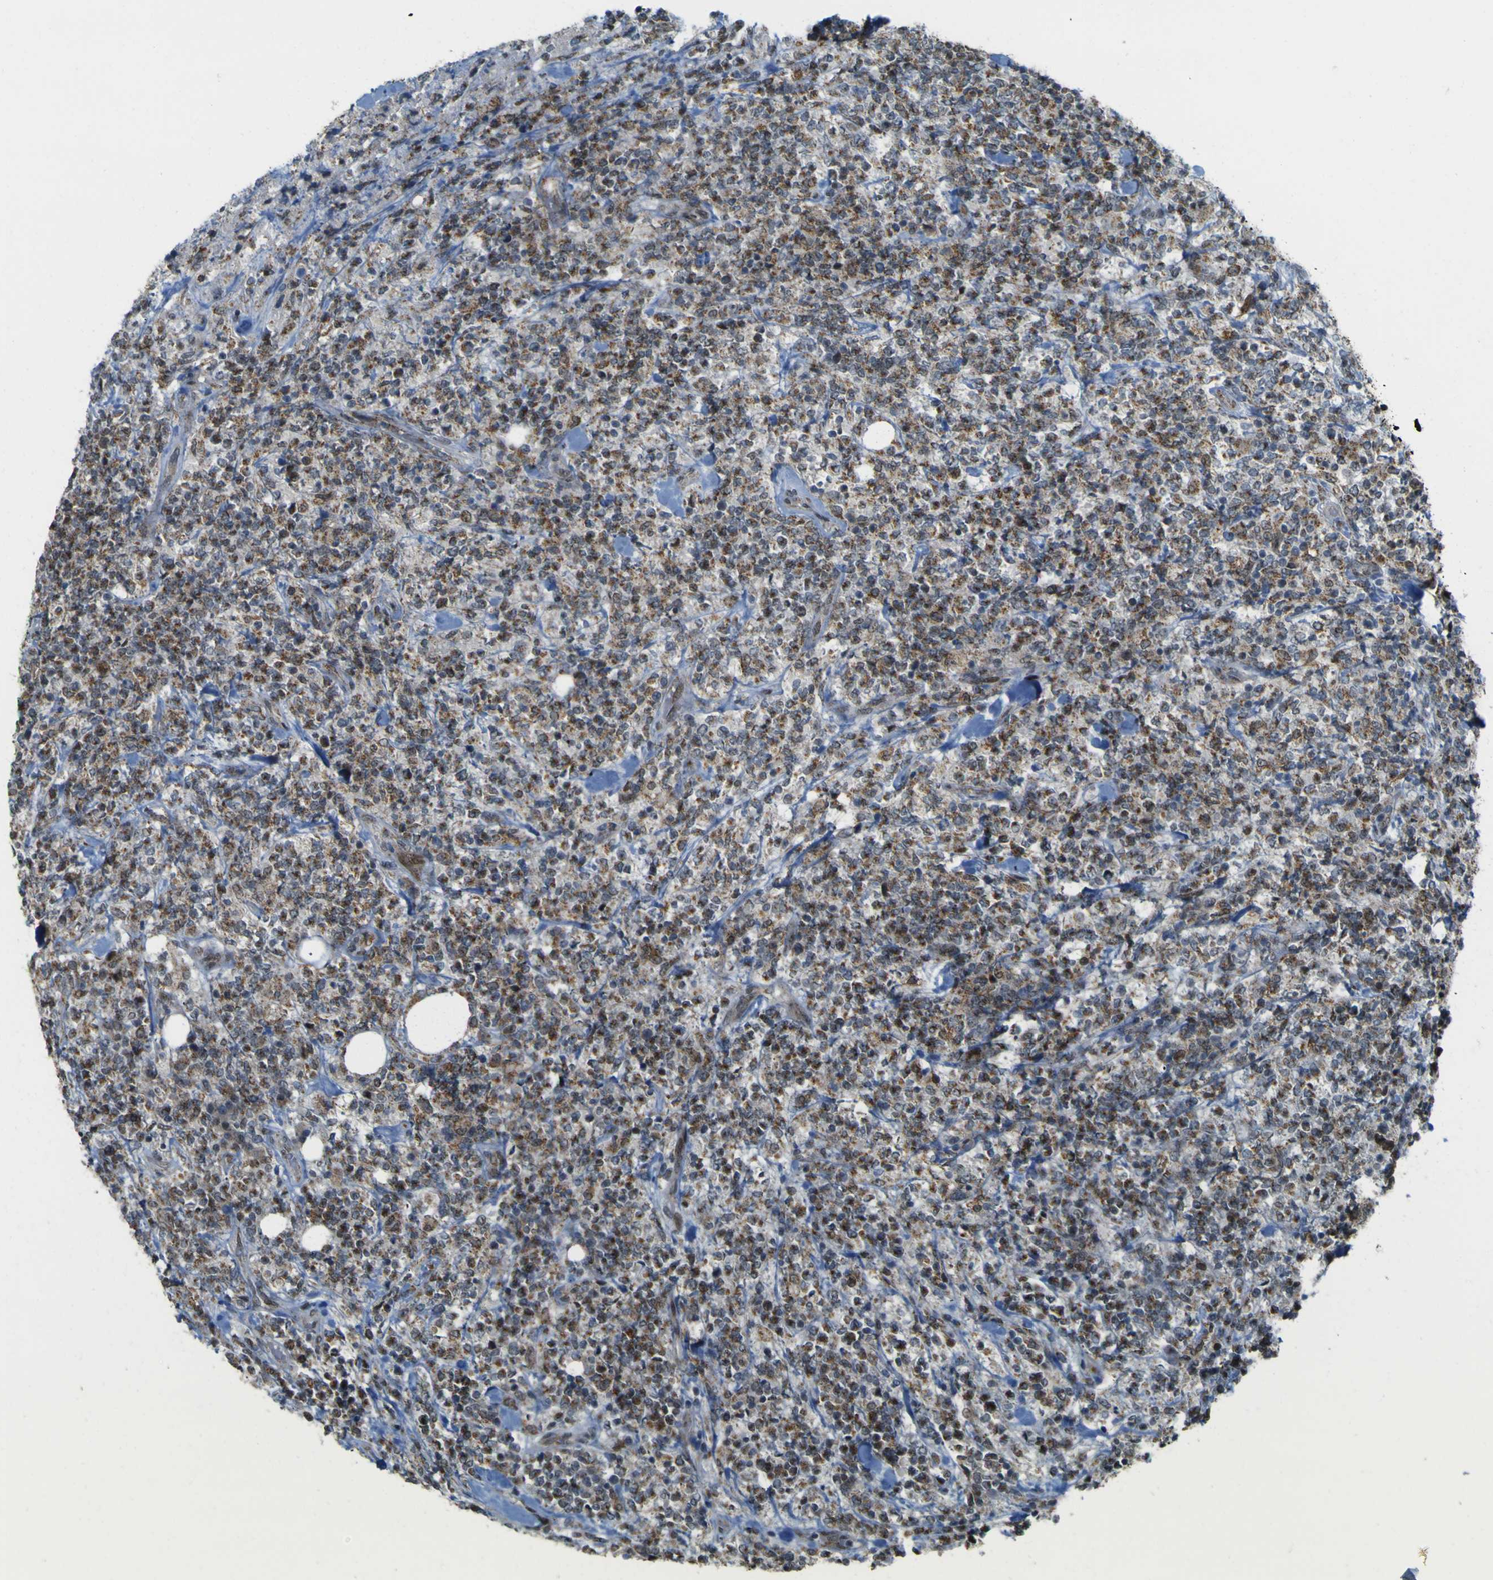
{"staining": {"intensity": "moderate", "quantity": ">75%", "location": "cytoplasmic/membranous"}, "tissue": "lymphoma", "cell_type": "Tumor cells", "image_type": "cancer", "snomed": [{"axis": "morphology", "description": "Malignant lymphoma, non-Hodgkin's type, High grade"}, {"axis": "topography", "description": "Soft tissue"}], "caption": "The image reveals immunohistochemical staining of lymphoma. There is moderate cytoplasmic/membranous positivity is seen in about >75% of tumor cells.", "gene": "ACBD5", "patient": {"sex": "male", "age": 18}}